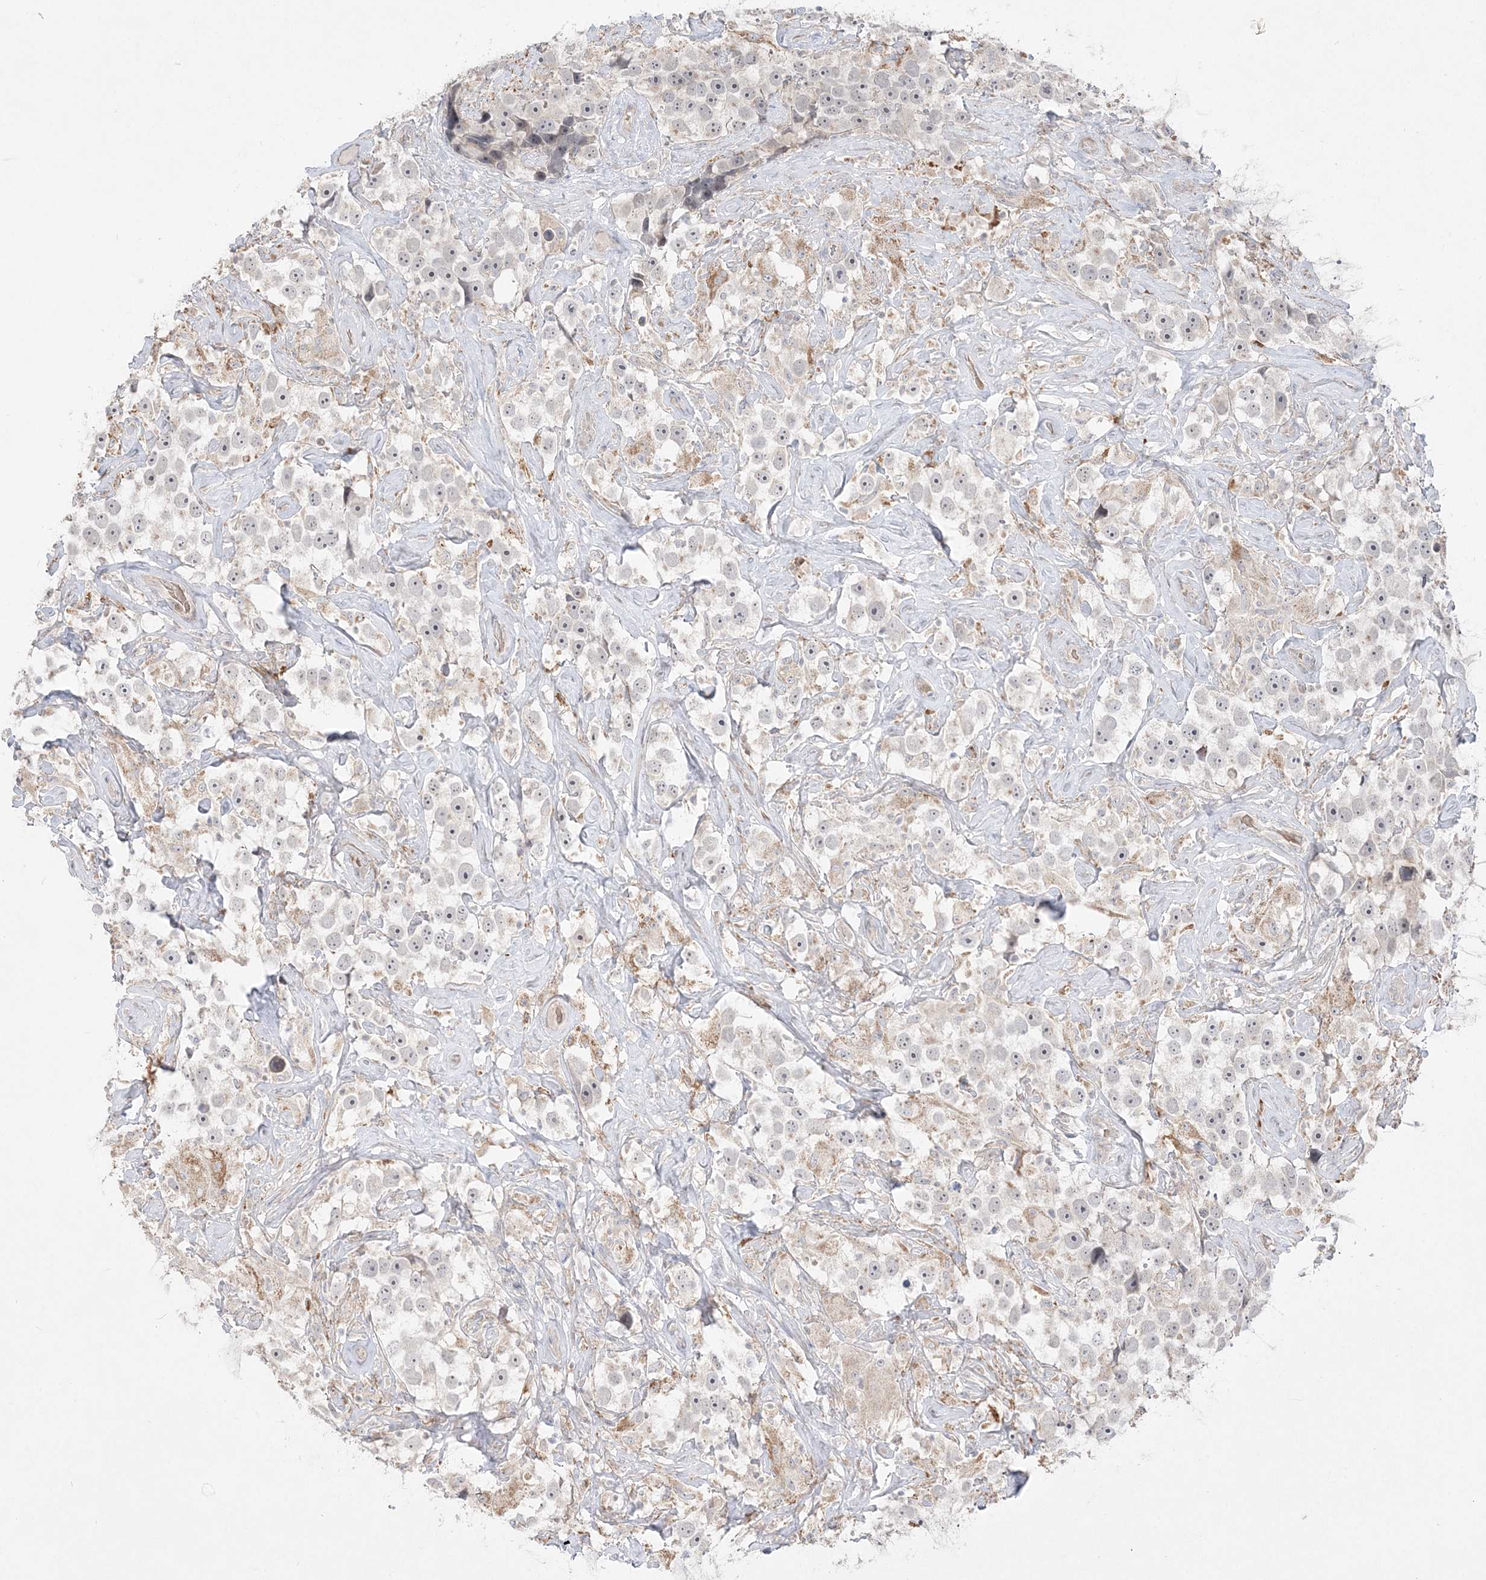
{"staining": {"intensity": "negative", "quantity": "none", "location": "none"}, "tissue": "testis cancer", "cell_type": "Tumor cells", "image_type": "cancer", "snomed": [{"axis": "morphology", "description": "Seminoma, NOS"}, {"axis": "topography", "description": "Testis"}], "caption": "Testis seminoma was stained to show a protein in brown. There is no significant staining in tumor cells.", "gene": "CLNK", "patient": {"sex": "male", "age": 49}}